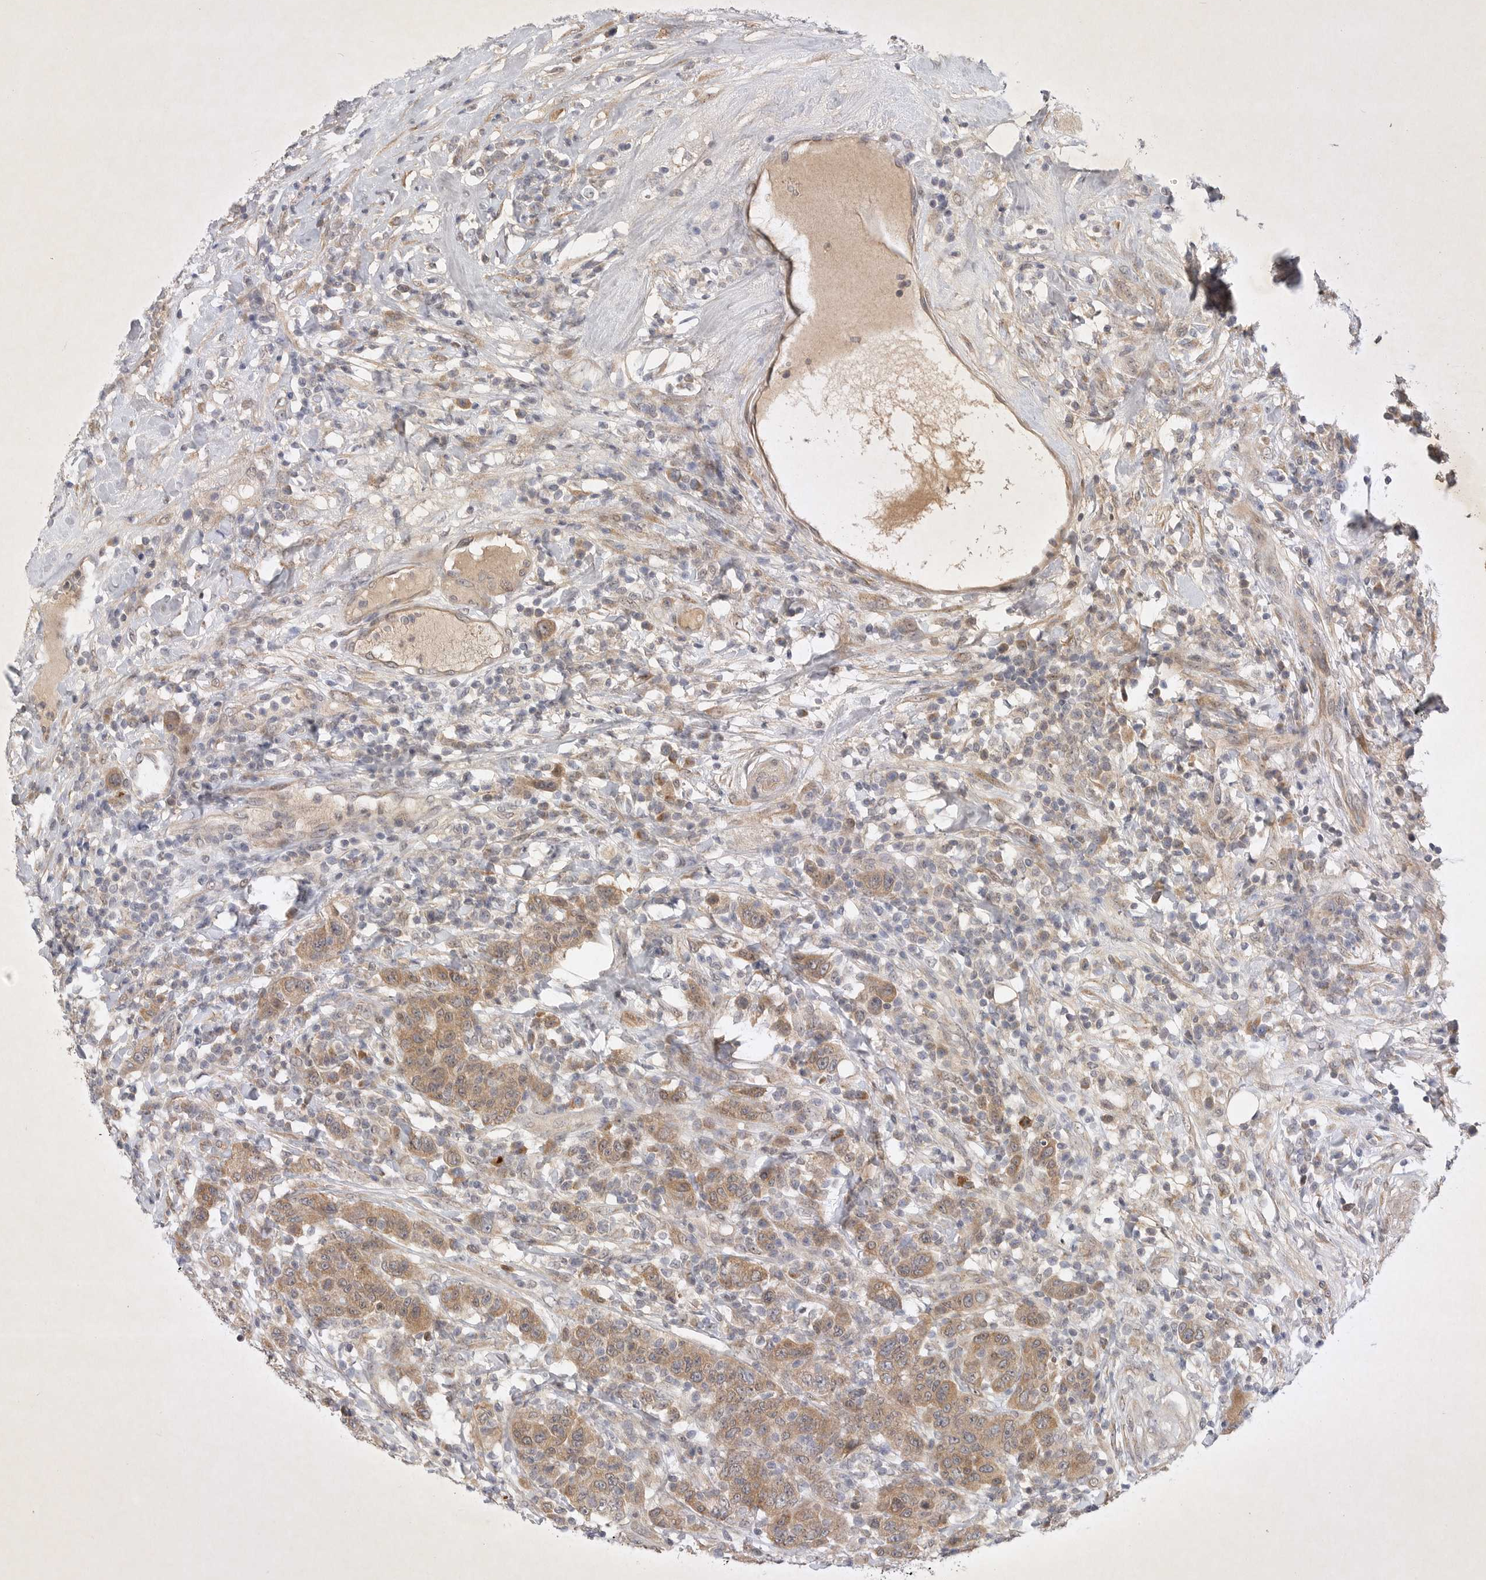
{"staining": {"intensity": "moderate", "quantity": ">75%", "location": "cytoplasmic/membranous"}, "tissue": "breast cancer", "cell_type": "Tumor cells", "image_type": "cancer", "snomed": [{"axis": "morphology", "description": "Duct carcinoma"}, {"axis": "topography", "description": "Breast"}], "caption": "Breast cancer stained for a protein (brown) exhibits moderate cytoplasmic/membranous positive expression in approximately >75% of tumor cells.", "gene": "PTPDC1", "patient": {"sex": "female", "age": 37}}